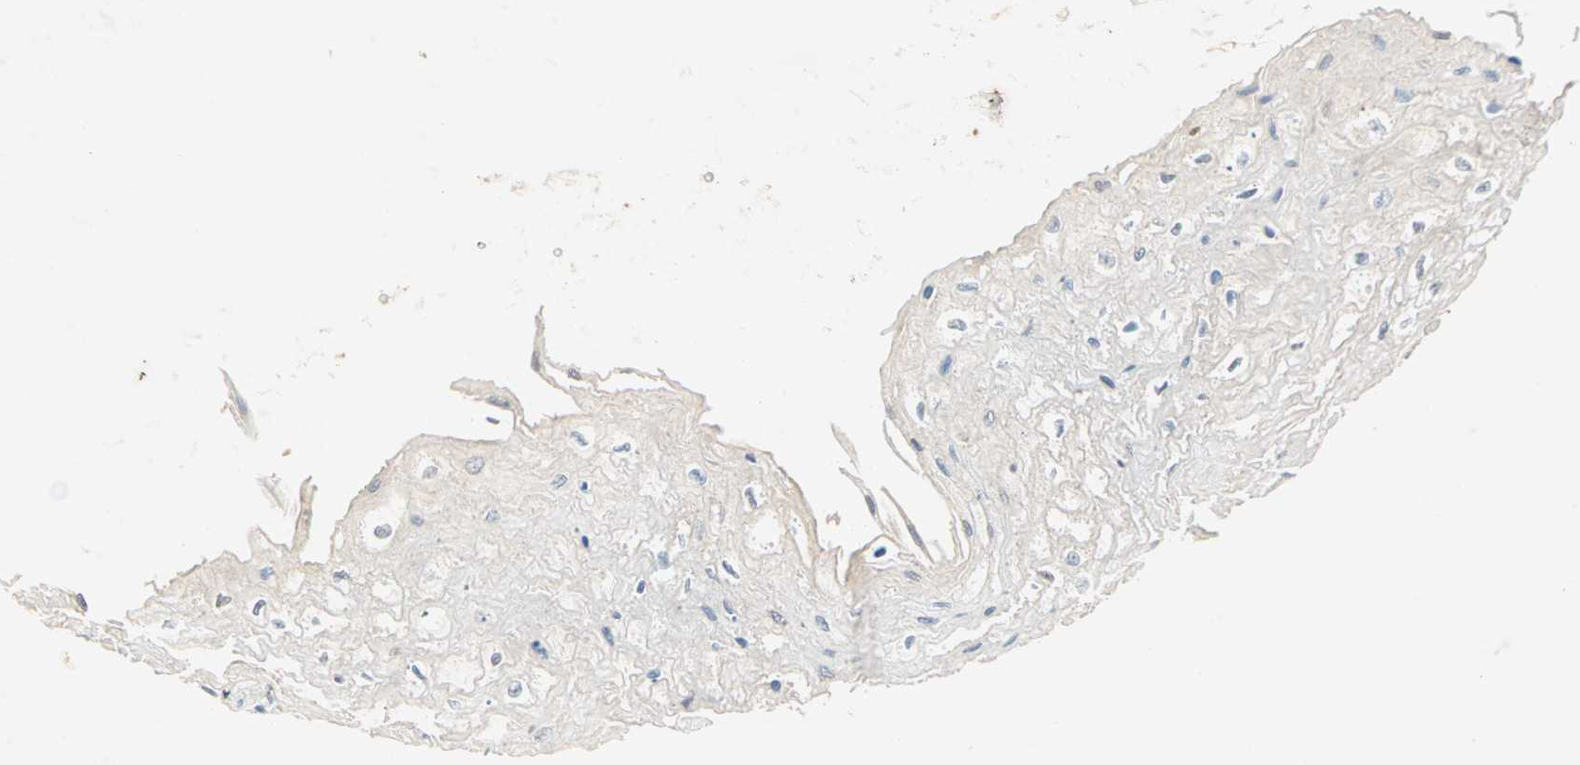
{"staining": {"intensity": "negative", "quantity": "none", "location": "none"}, "tissue": "esophagus", "cell_type": "Squamous epithelial cells", "image_type": "normal", "snomed": [{"axis": "morphology", "description": "Normal tissue, NOS"}, {"axis": "topography", "description": "Esophagus"}], "caption": "This micrograph is of normal esophagus stained with immunohistochemistry (IHC) to label a protein in brown with the nuclei are counter-stained blue. There is no positivity in squamous epithelial cells.", "gene": "TTF2", "patient": {"sex": "female", "age": 72}}